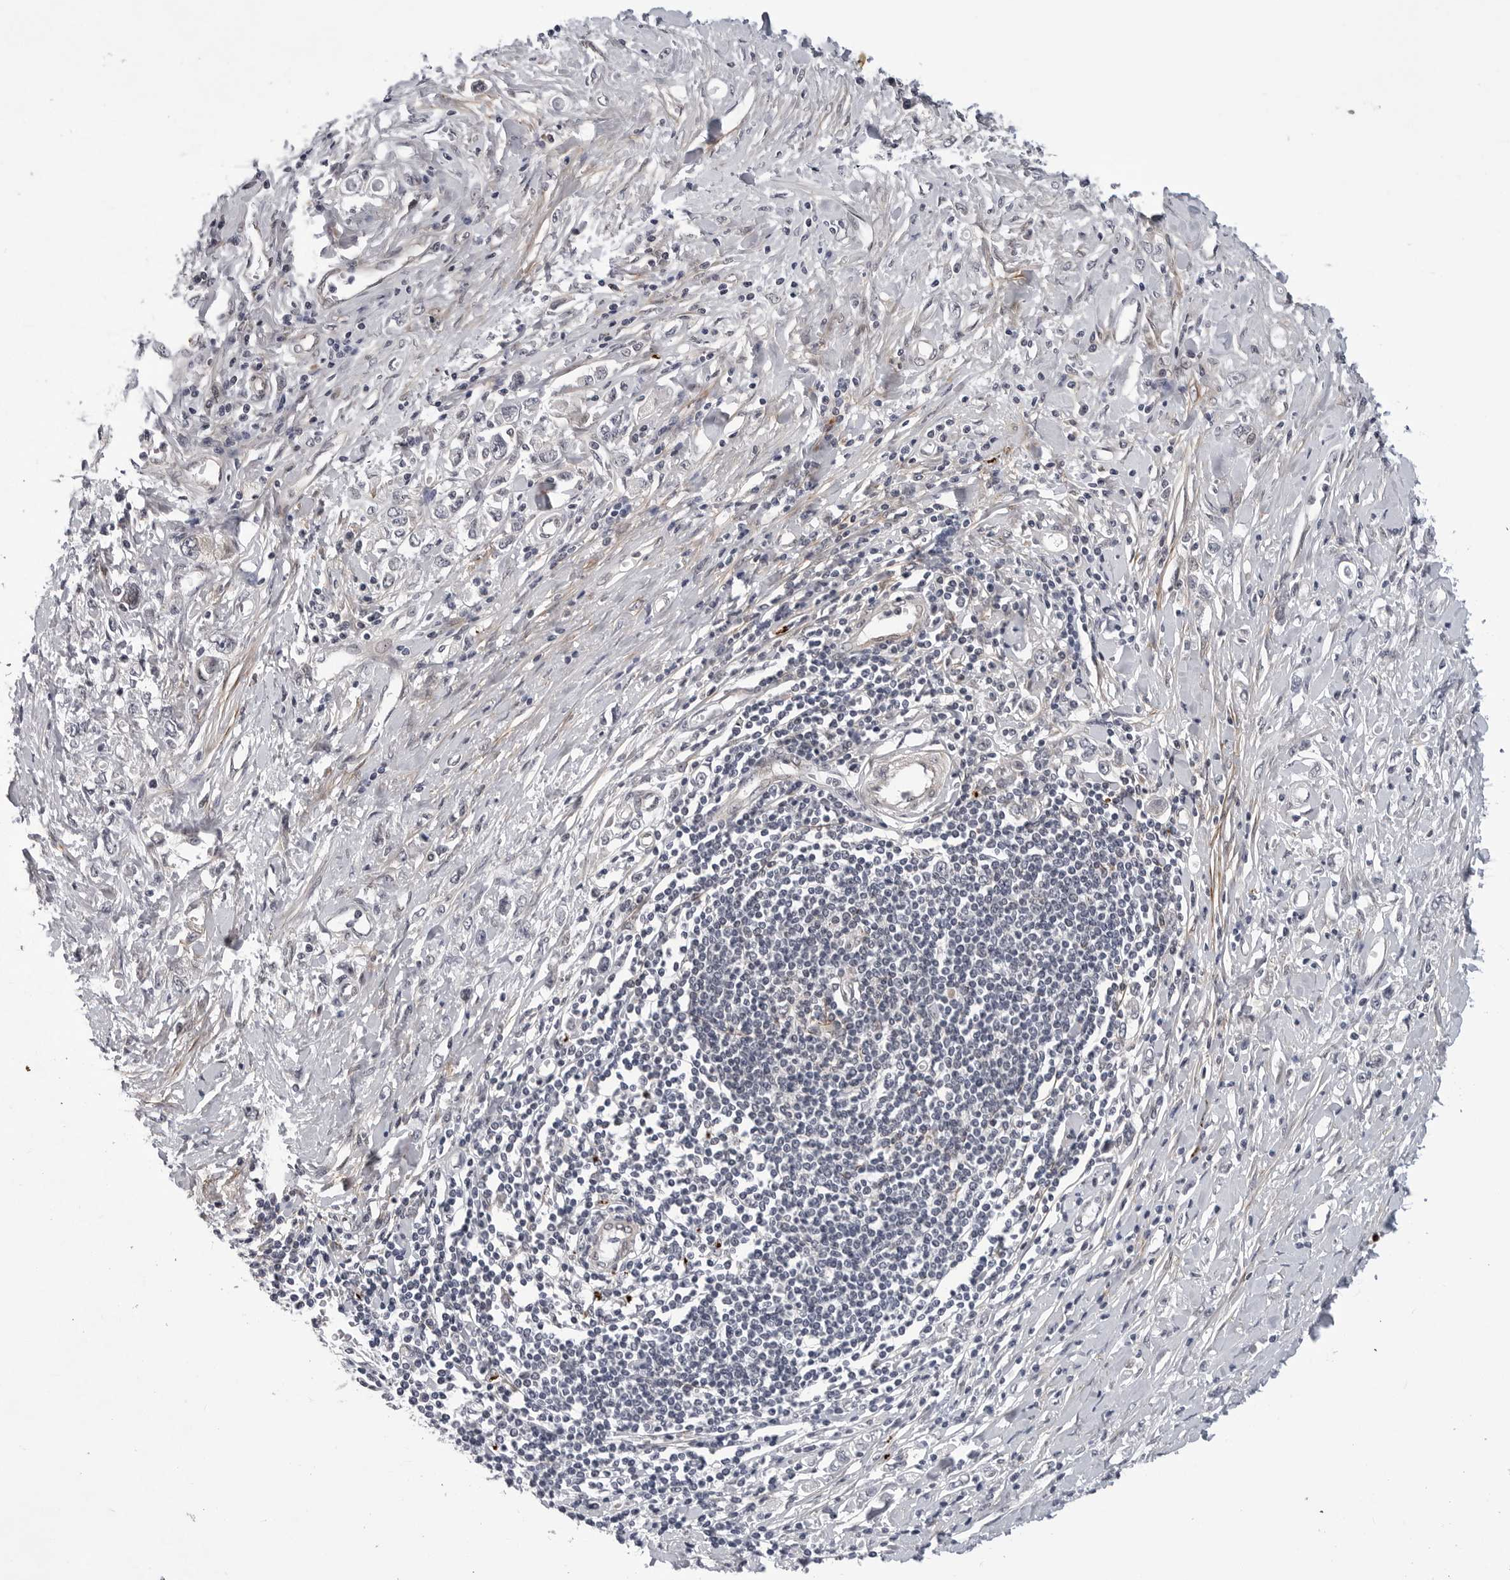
{"staining": {"intensity": "negative", "quantity": "none", "location": "none"}, "tissue": "stomach cancer", "cell_type": "Tumor cells", "image_type": "cancer", "snomed": [{"axis": "morphology", "description": "Adenocarcinoma, NOS"}, {"axis": "topography", "description": "Stomach"}], "caption": "Tumor cells show no significant positivity in stomach cancer. (IHC, brightfield microscopy, high magnification).", "gene": "KIAA1614", "patient": {"sex": "female", "age": 76}}